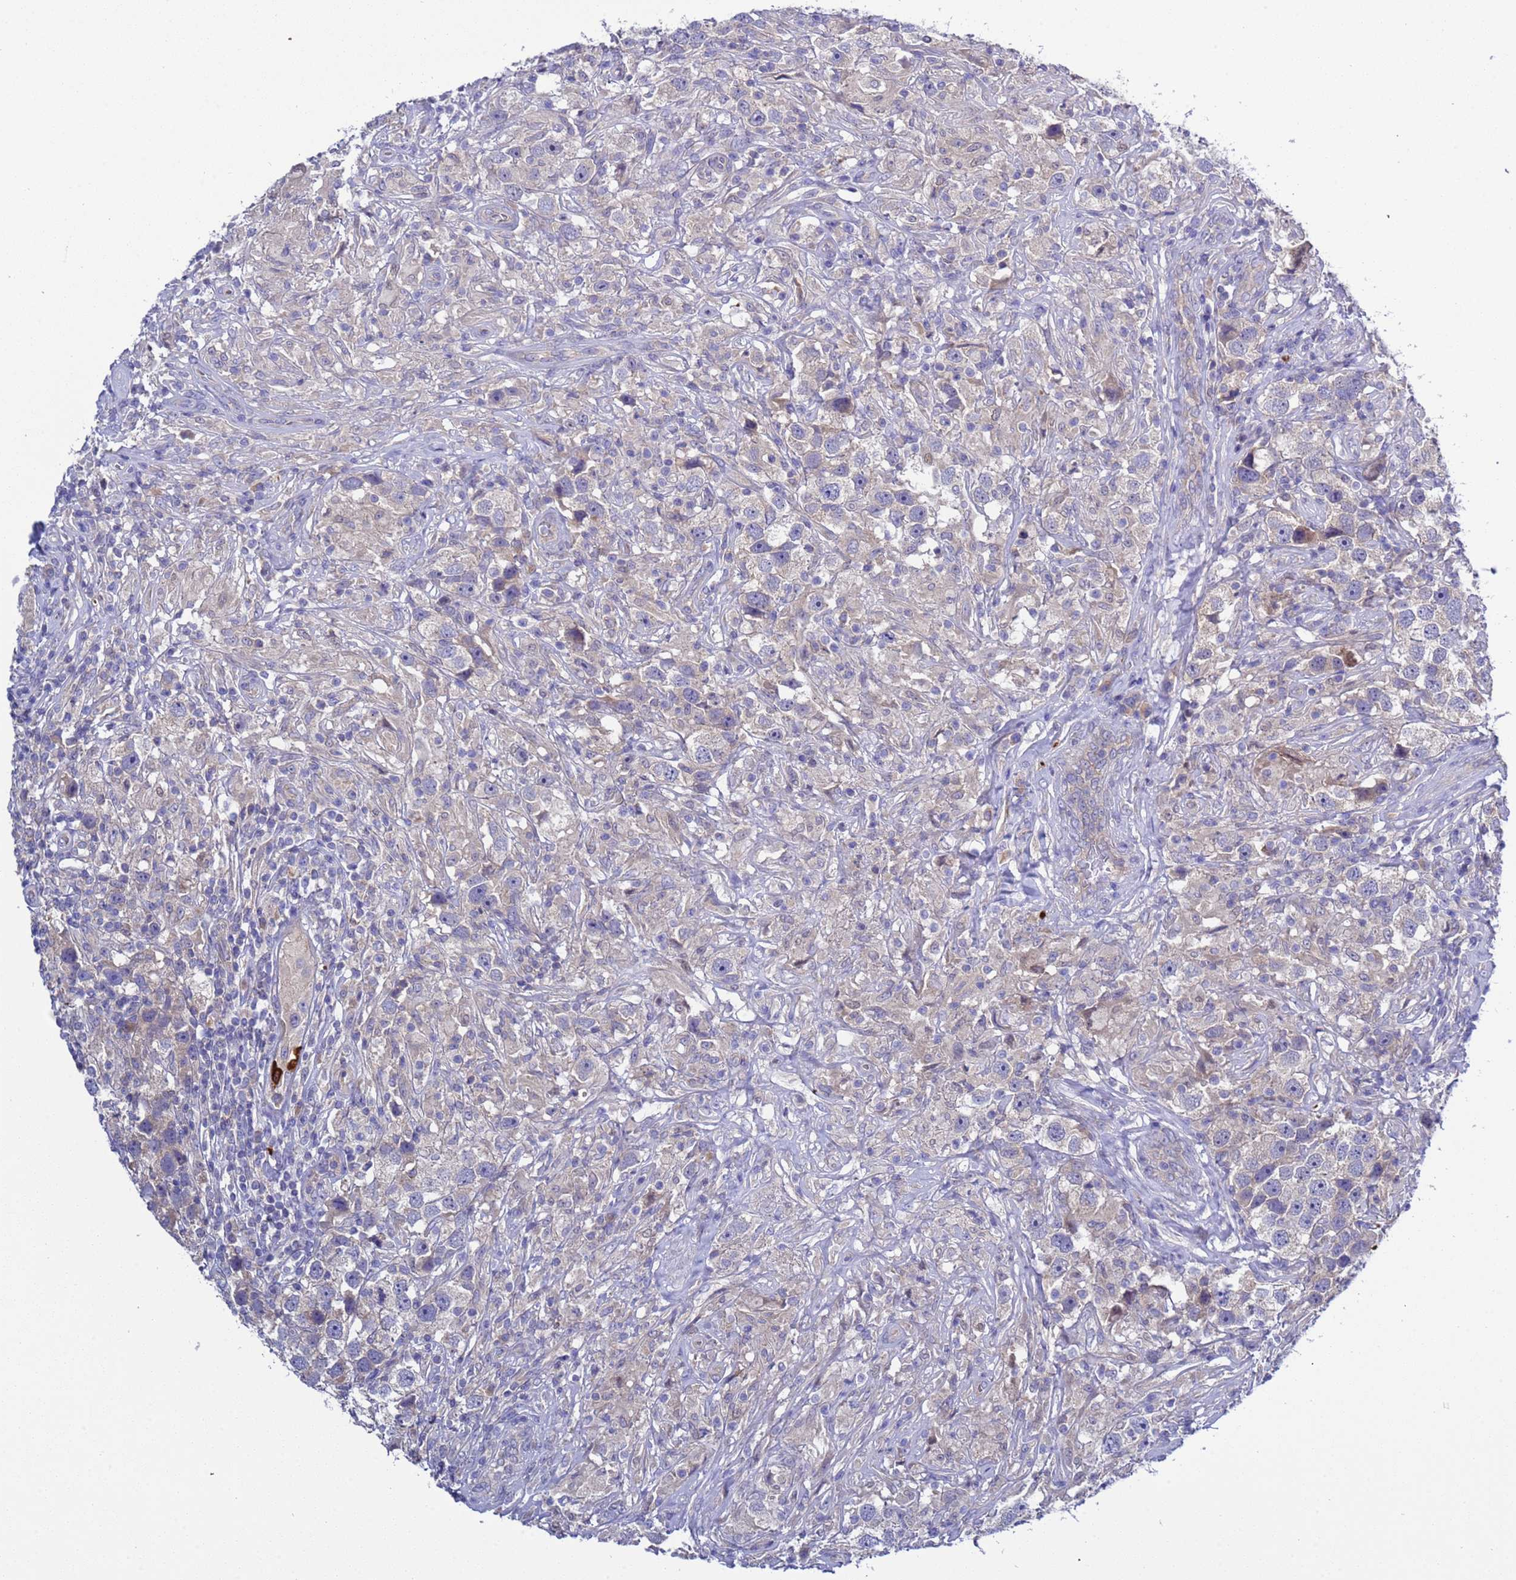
{"staining": {"intensity": "negative", "quantity": "none", "location": "none"}, "tissue": "testis cancer", "cell_type": "Tumor cells", "image_type": "cancer", "snomed": [{"axis": "morphology", "description": "Seminoma, NOS"}, {"axis": "topography", "description": "Testis"}], "caption": "This is a image of IHC staining of testis cancer, which shows no staining in tumor cells.", "gene": "RC3H2", "patient": {"sex": "male", "age": 49}}